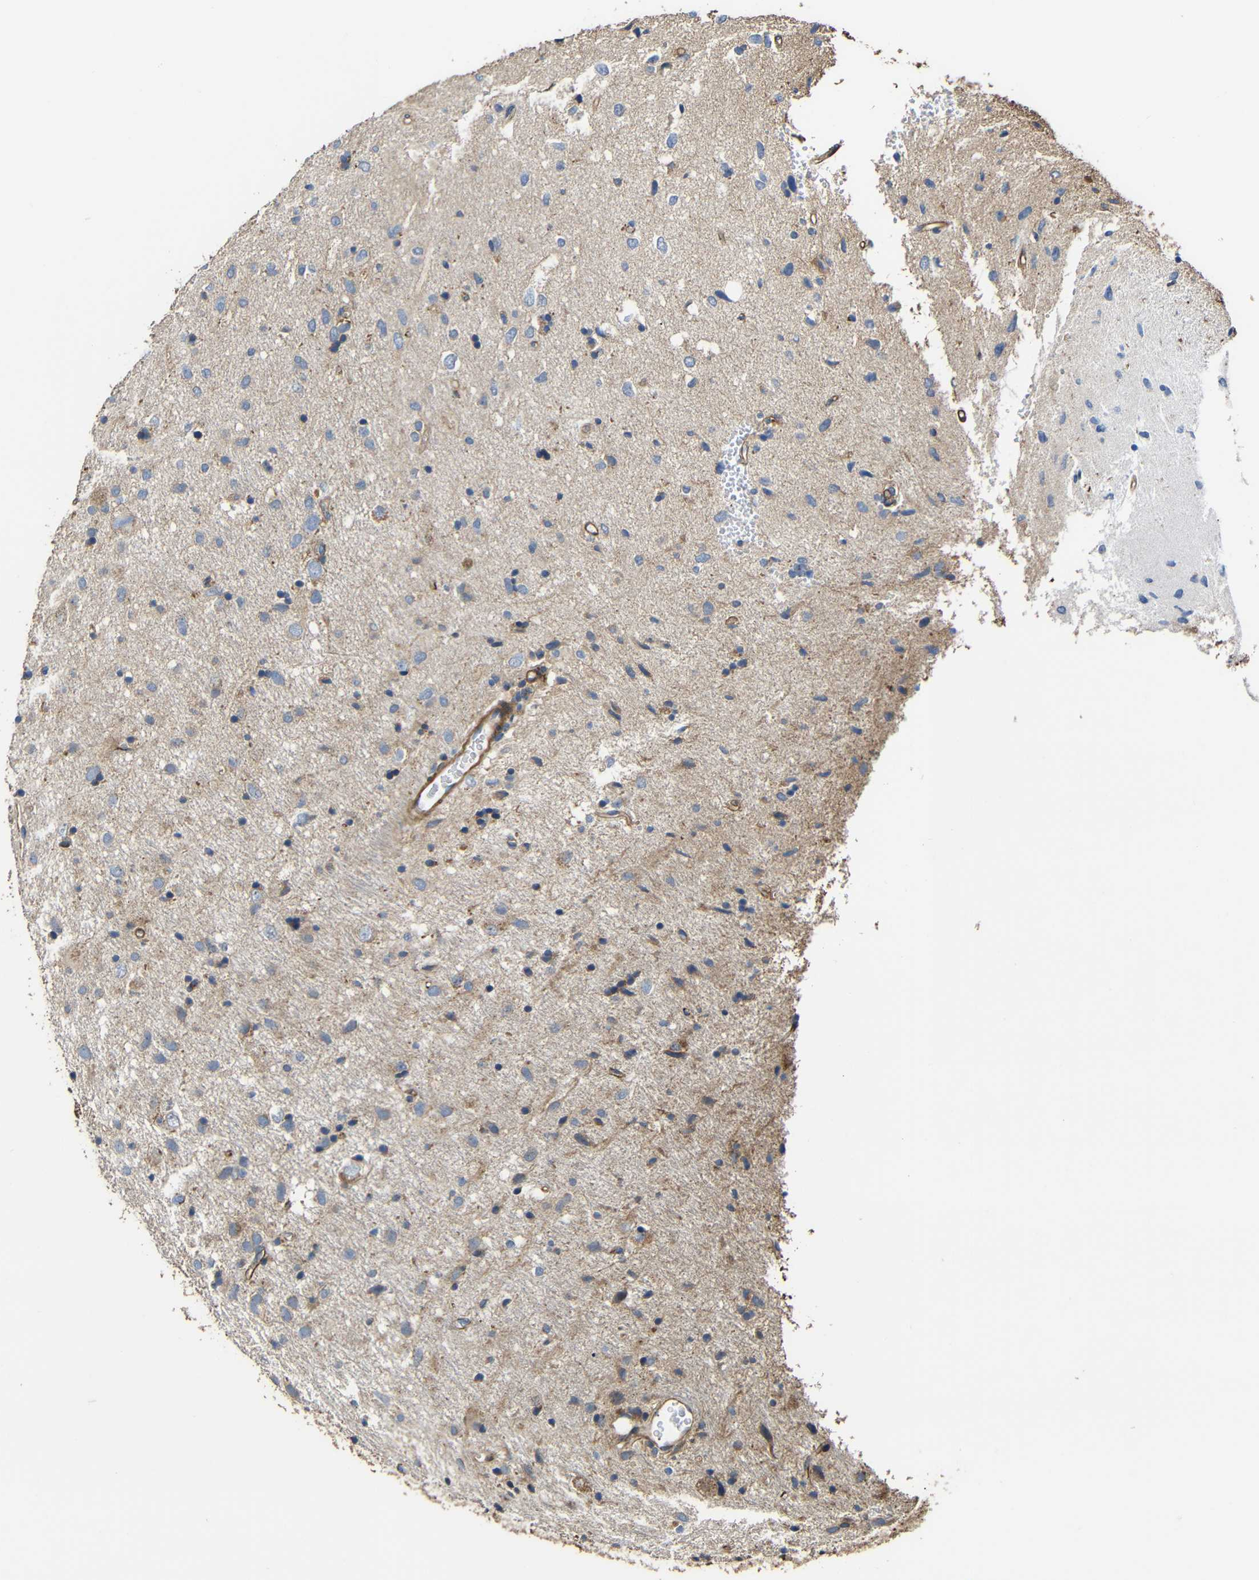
{"staining": {"intensity": "weak", "quantity": "<25%", "location": "cytoplasmic/membranous"}, "tissue": "glioma", "cell_type": "Tumor cells", "image_type": "cancer", "snomed": [{"axis": "morphology", "description": "Glioma, malignant, Low grade"}, {"axis": "topography", "description": "Brain"}], "caption": "Tumor cells are negative for protein expression in human malignant low-grade glioma.", "gene": "RHOT2", "patient": {"sex": "male", "age": 77}}